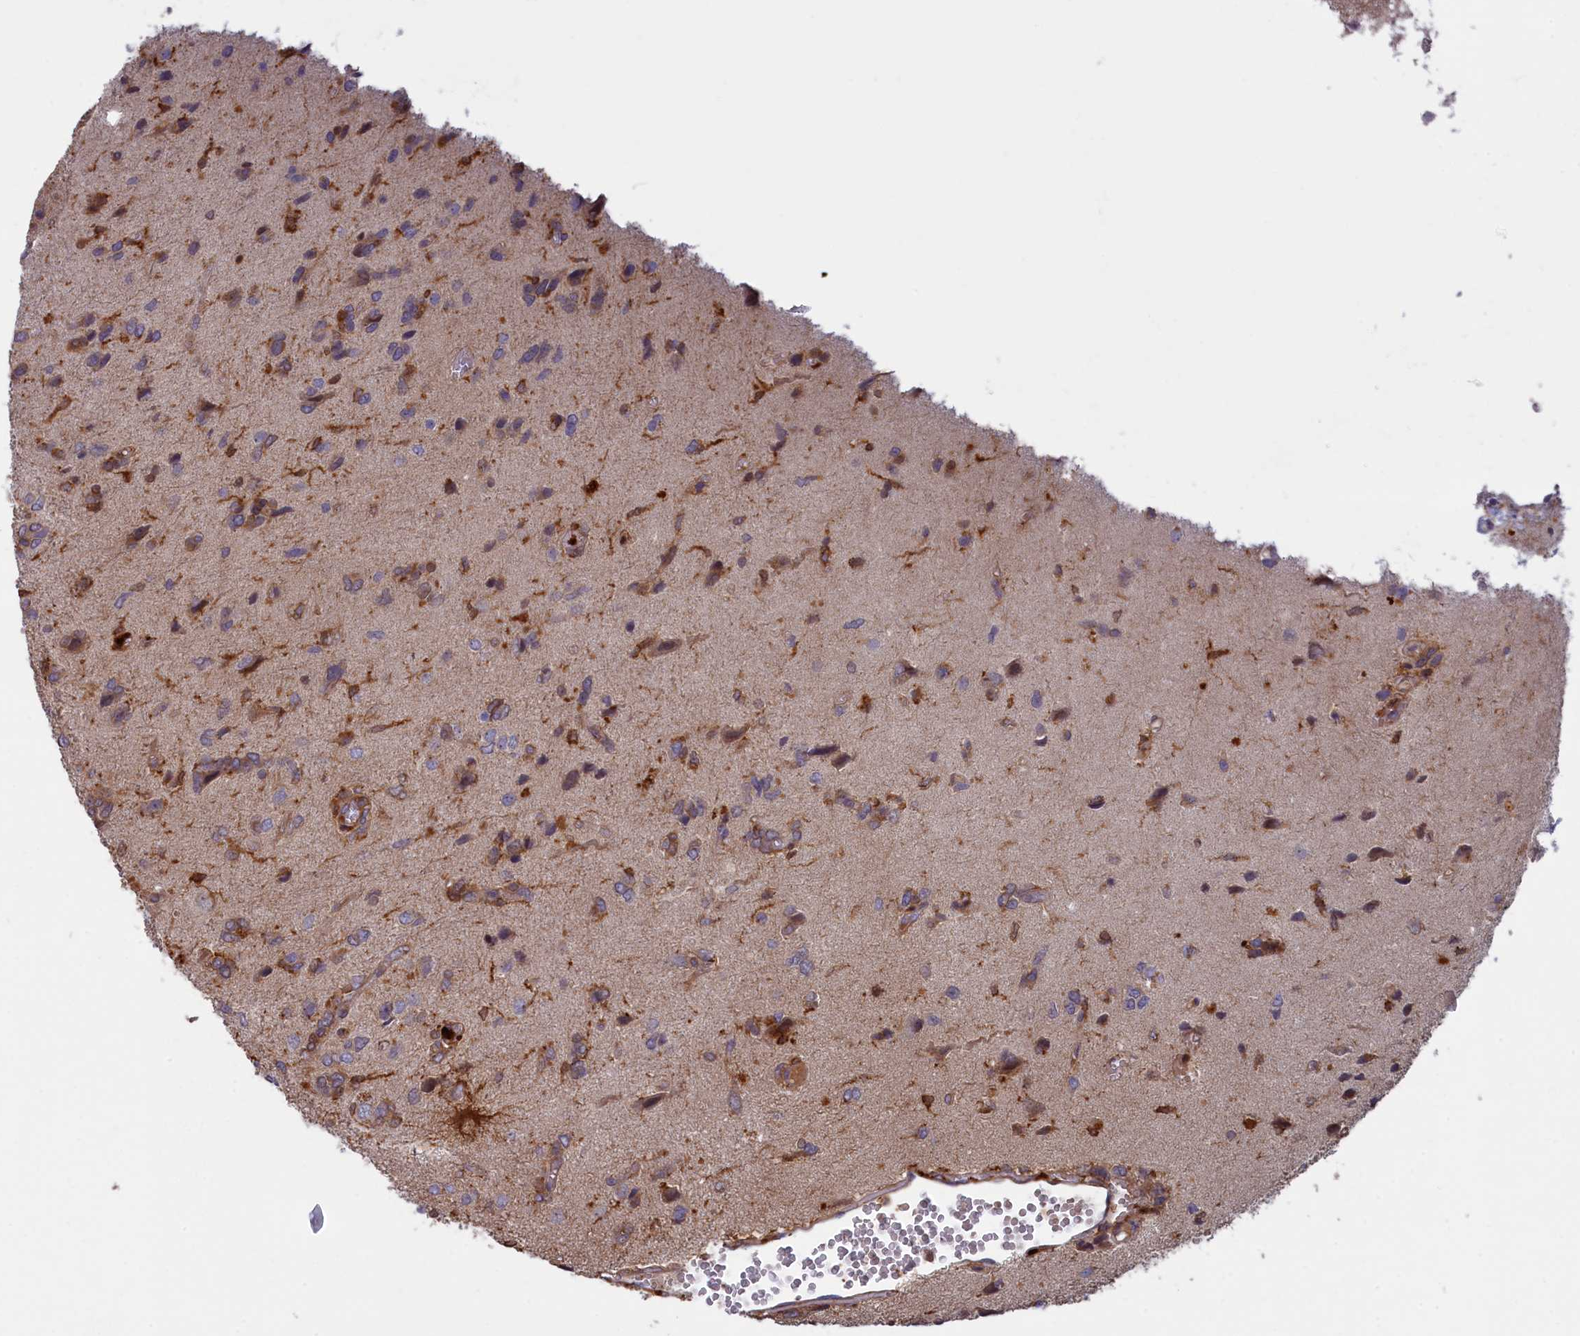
{"staining": {"intensity": "moderate", "quantity": "<25%", "location": "cytoplasmic/membranous"}, "tissue": "glioma", "cell_type": "Tumor cells", "image_type": "cancer", "snomed": [{"axis": "morphology", "description": "Glioma, malignant, High grade"}, {"axis": "topography", "description": "Brain"}], "caption": "Immunohistochemical staining of malignant glioma (high-grade) exhibits low levels of moderate cytoplasmic/membranous protein expression in approximately <25% of tumor cells. (Stains: DAB (3,3'-diaminobenzidine) in brown, nuclei in blue, Microscopy: brightfield microscopy at high magnification).", "gene": "FERMT1", "patient": {"sex": "female", "age": 59}}